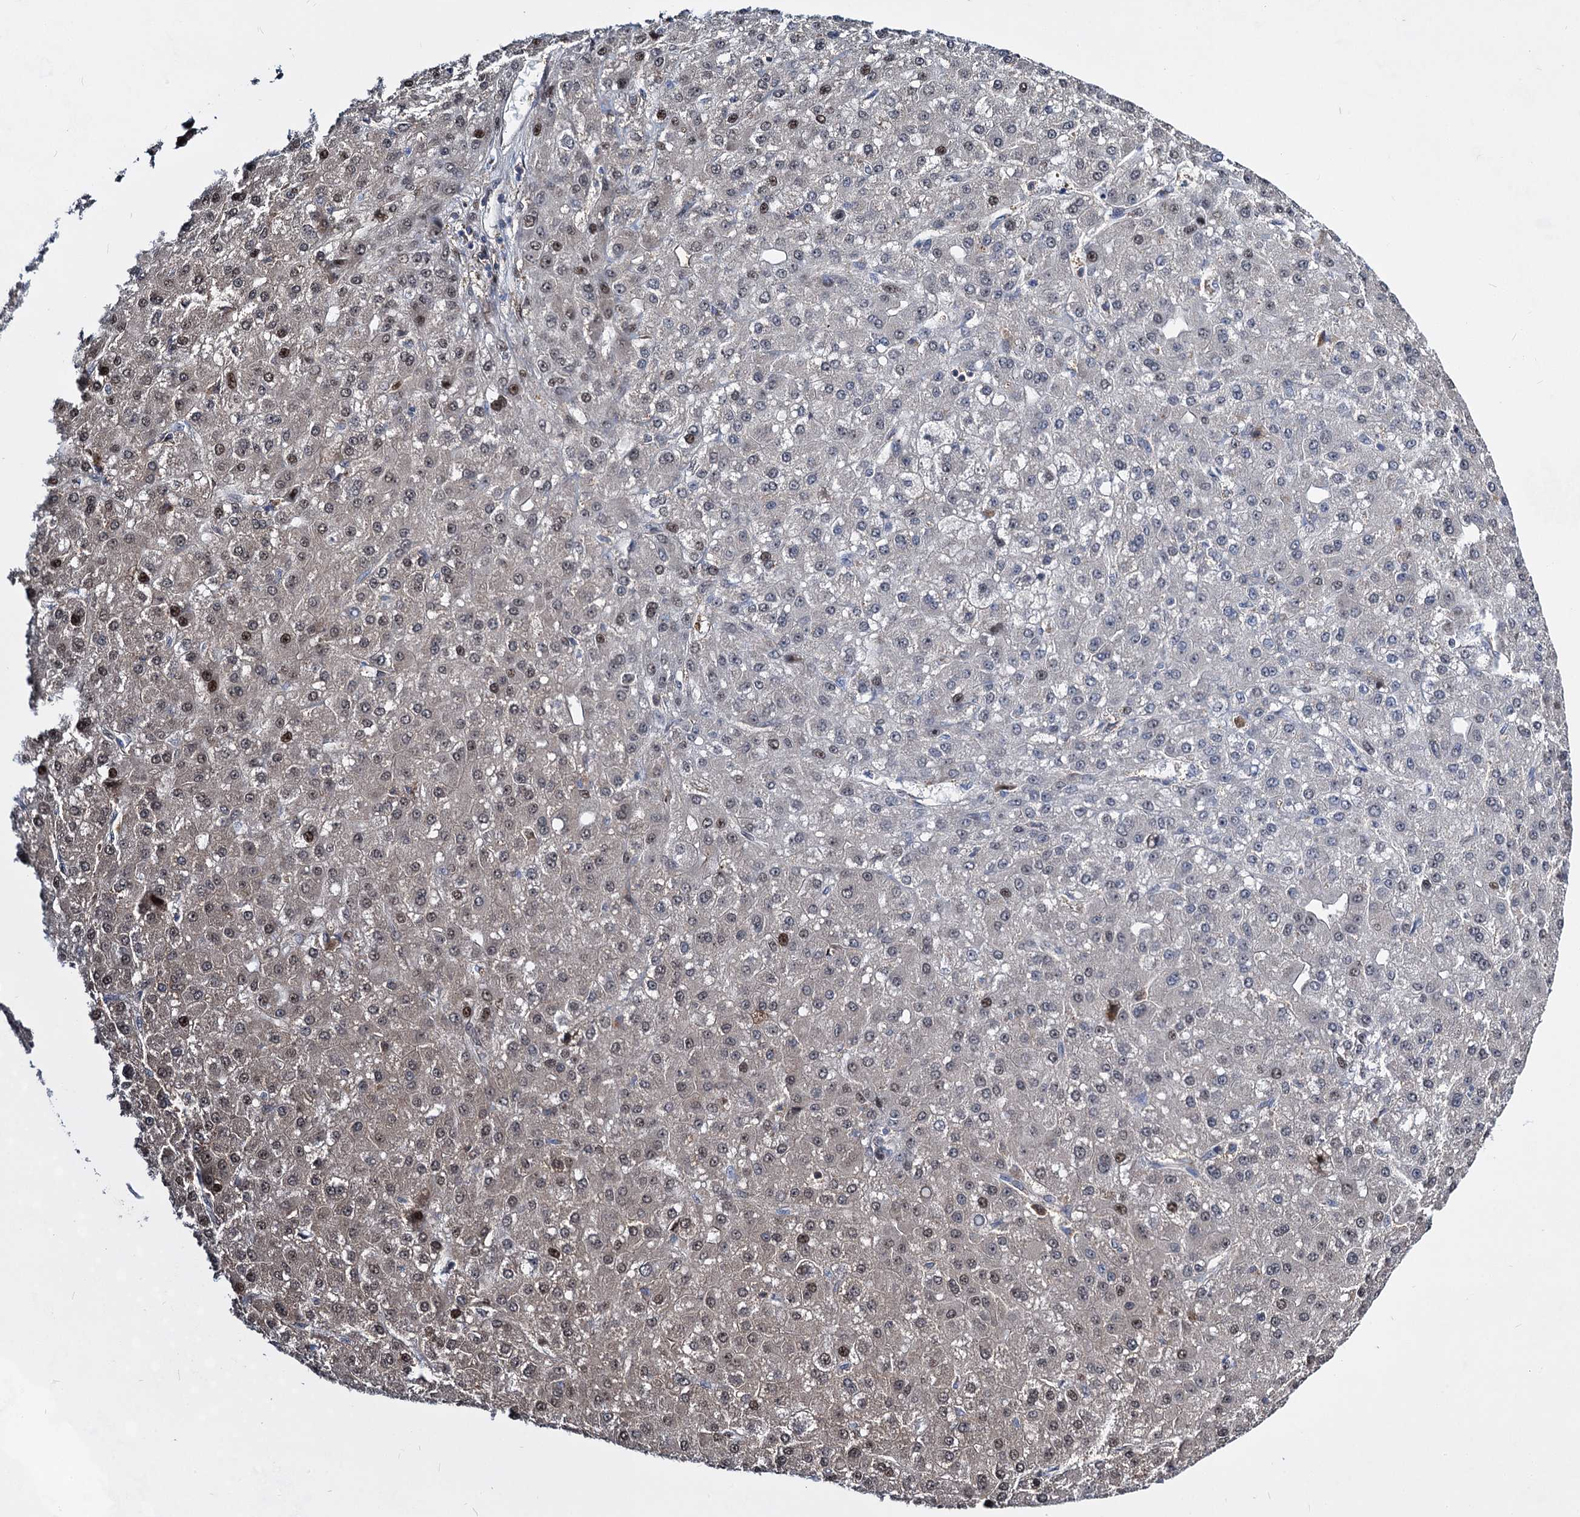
{"staining": {"intensity": "moderate", "quantity": "<25%", "location": "nuclear"}, "tissue": "liver cancer", "cell_type": "Tumor cells", "image_type": "cancer", "snomed": [{"axis": "morphology", "description": "Carcinoma, Hepatocellular, NOS"}, {"axis": "topography", "description": "Liver"}], "caption": "Protein expression analysis of human liver cancer (hepatocellular carcinoma) reveals moderate nuclear positivity in about <25% of tumor cells. Using DAB (3,3'-diaminobenzidine) (brown) and hematoxylin (blue) stains, captured at high magnification using brightfield microscopy.", "gene": "GPBP1", "patient": {"sex": "male", "age": 67}}